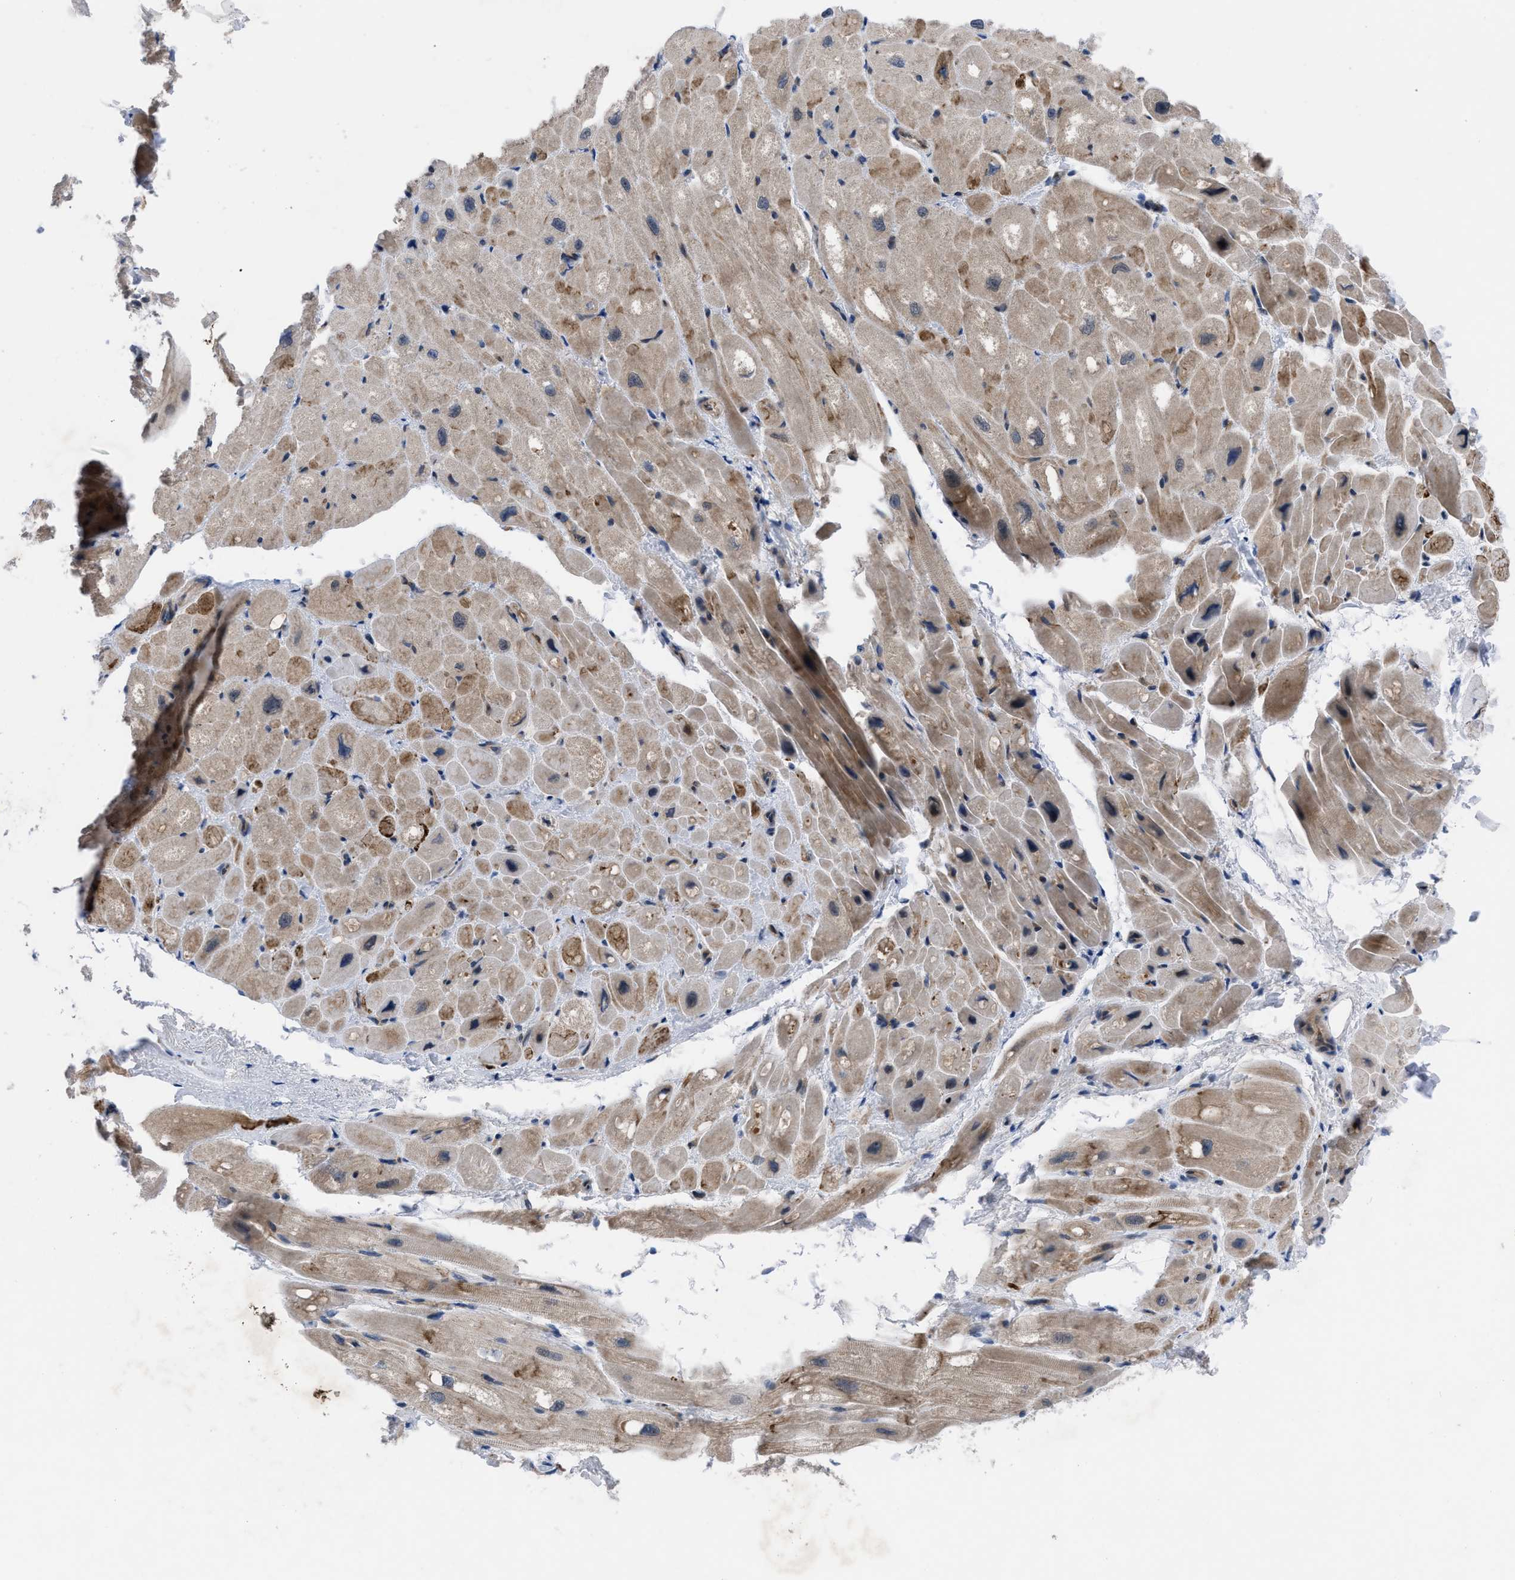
{"staining": {"intensity": "moderate", "quantity": "25%-75%", "location": "cytoplasmic/membranous"}, "tissue": "heart muscle", "cell_type": "Cardiomyocytes", "image_type": "normal", "snomed": [{"axis": "morphology", "description": "Normal tissue, NOS"}, {"axis": "topography", "description": "Heart"}], "caption": "Immunohistochemistry (IHC) of benign heart muscle shows medium levels of moderate cytoplasmic/membranous positivity in approximately 25%-75% of cardiomyocytes.", "gene": "IL17RE", "patient": {"sex": "male", "age": 49}}